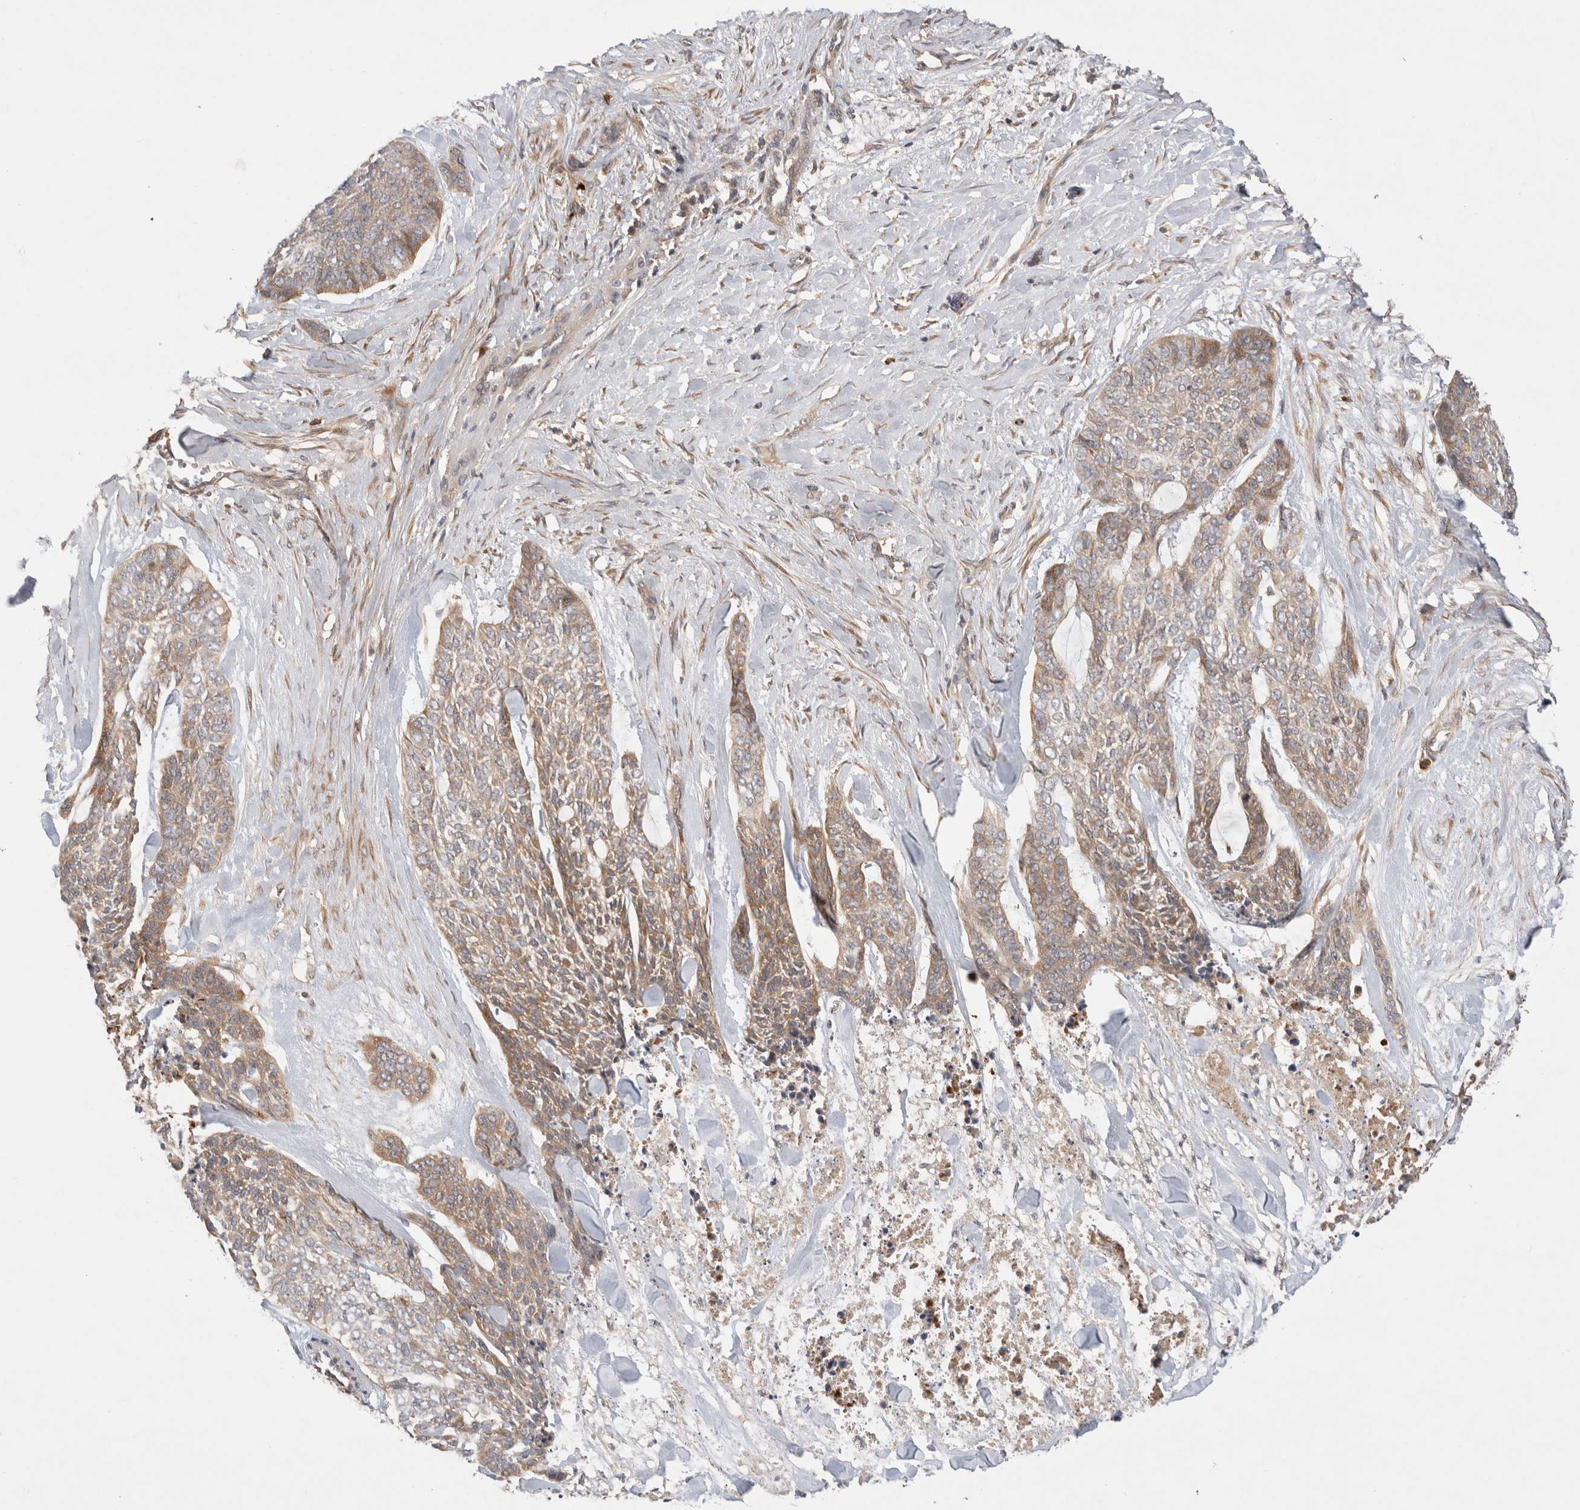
{"staining": {"intensity": "moderate", "quantity": ">75%", "location": "cytoplasmic/membranous"}, "tissue": "skin cancer", "cell_type": "Tumor cells", "image_type": "cancer", "snomed": [{"axis": "morphology", "description": "Basal cell carcinoma"}, {"axis": "topography", "description": "Skin"}], "caption": "Immunohistochemical staining of human skin cancer (basal cell carcinoma) reveals medium levels of moderate cytoplasmic/membranous protein positivity in approximately >75% of tumor cells.", "gene": "VPS28", "patient": {"sex": "female", "age": 64}}